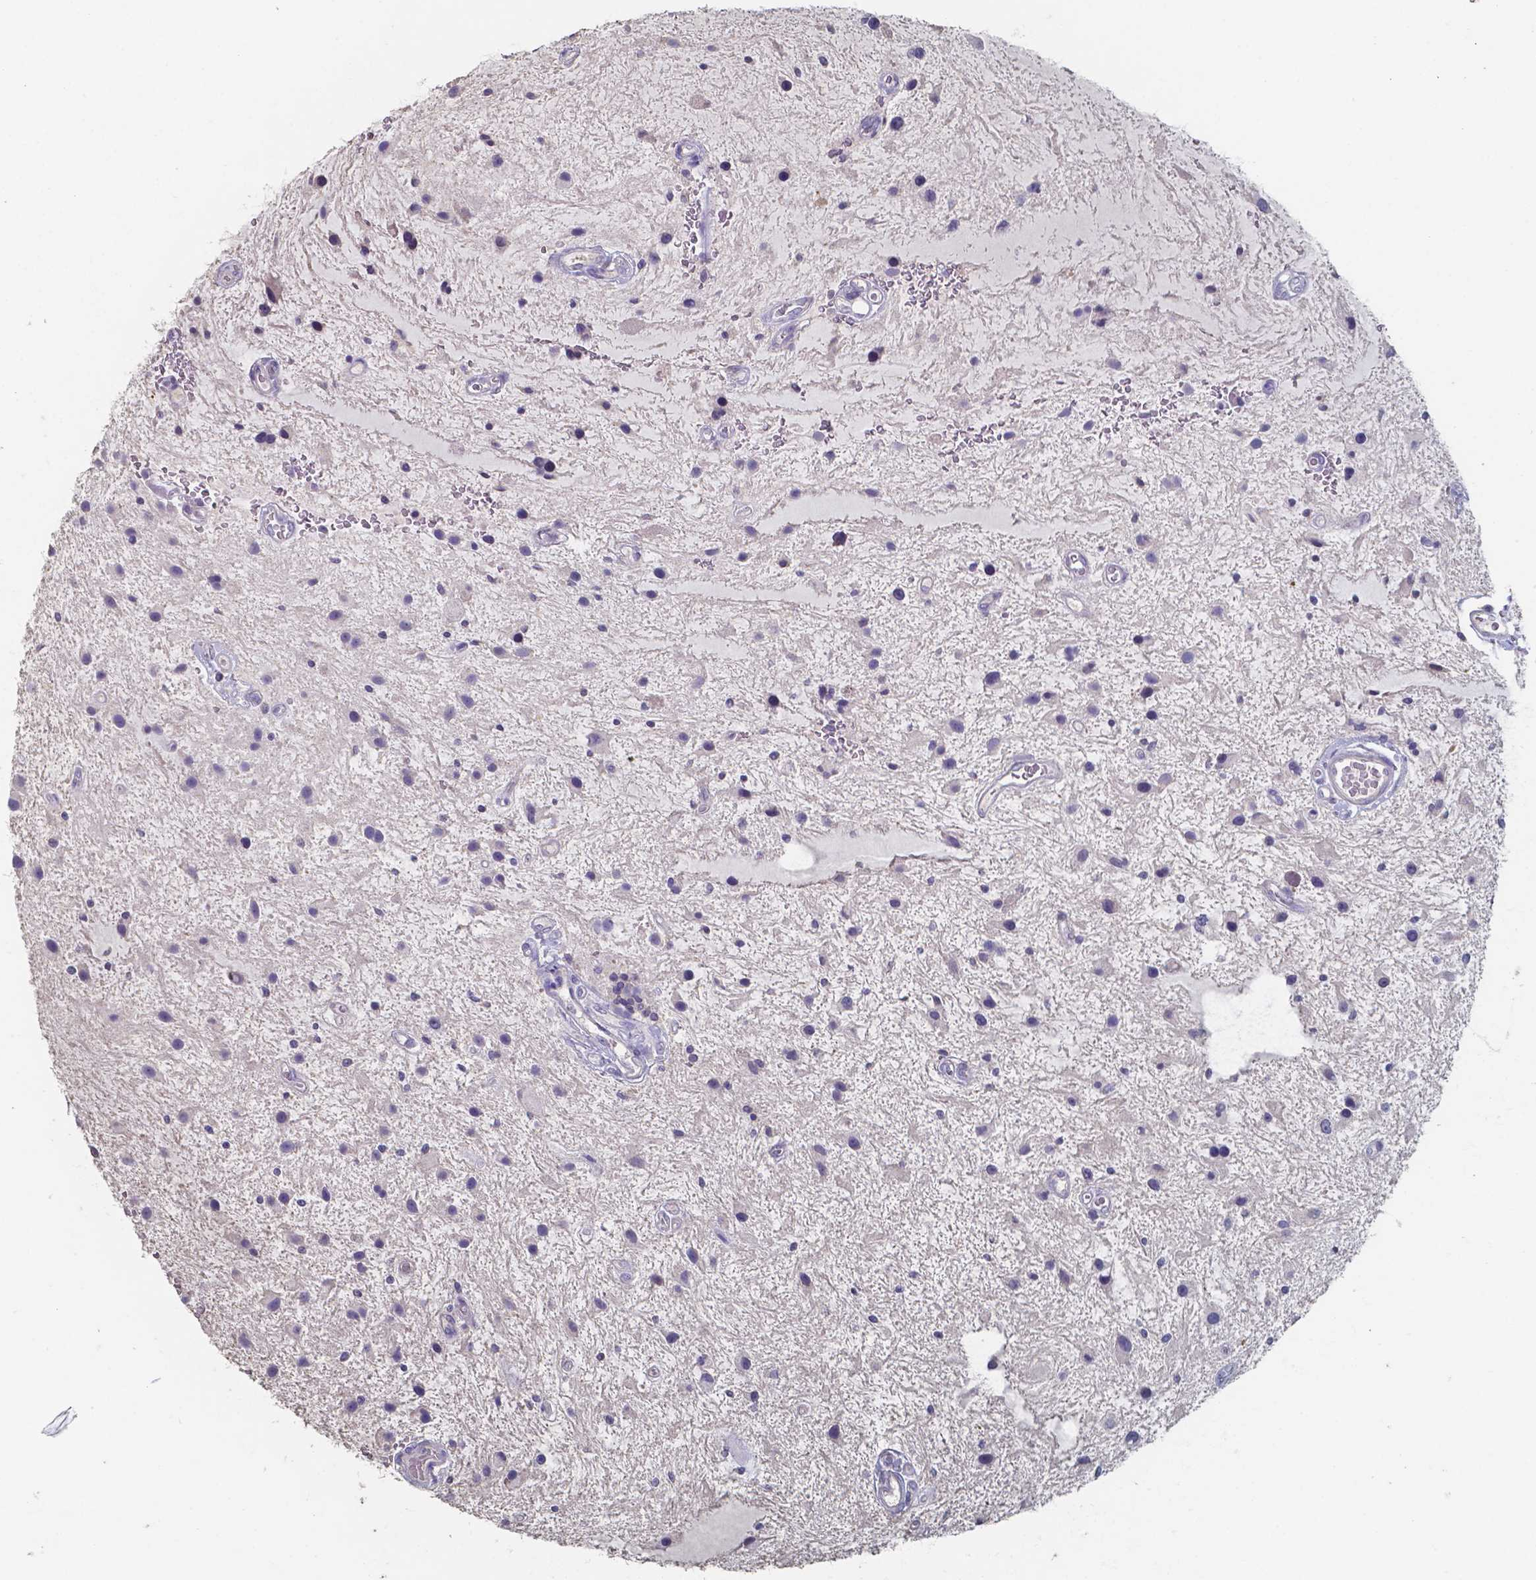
{"staining": {"intensity": "negative", "quantity": "none", "location": "none"}, "tissue": "glioma", "cell_type": "Tumor cells", "image_type": "cancer", "snomed": [{"axis": "morphology", "description": "Glioma, malignant, Low grade"}, {"axis": "topography", "description": "Cerebellum"}], "caption": "Malignant low-grade glioma was stained to show a protein in brown. There is no significant staining in tumor cells.", "gene": "FOXJ1", "patient": {"sex": "female", "age": 14}}